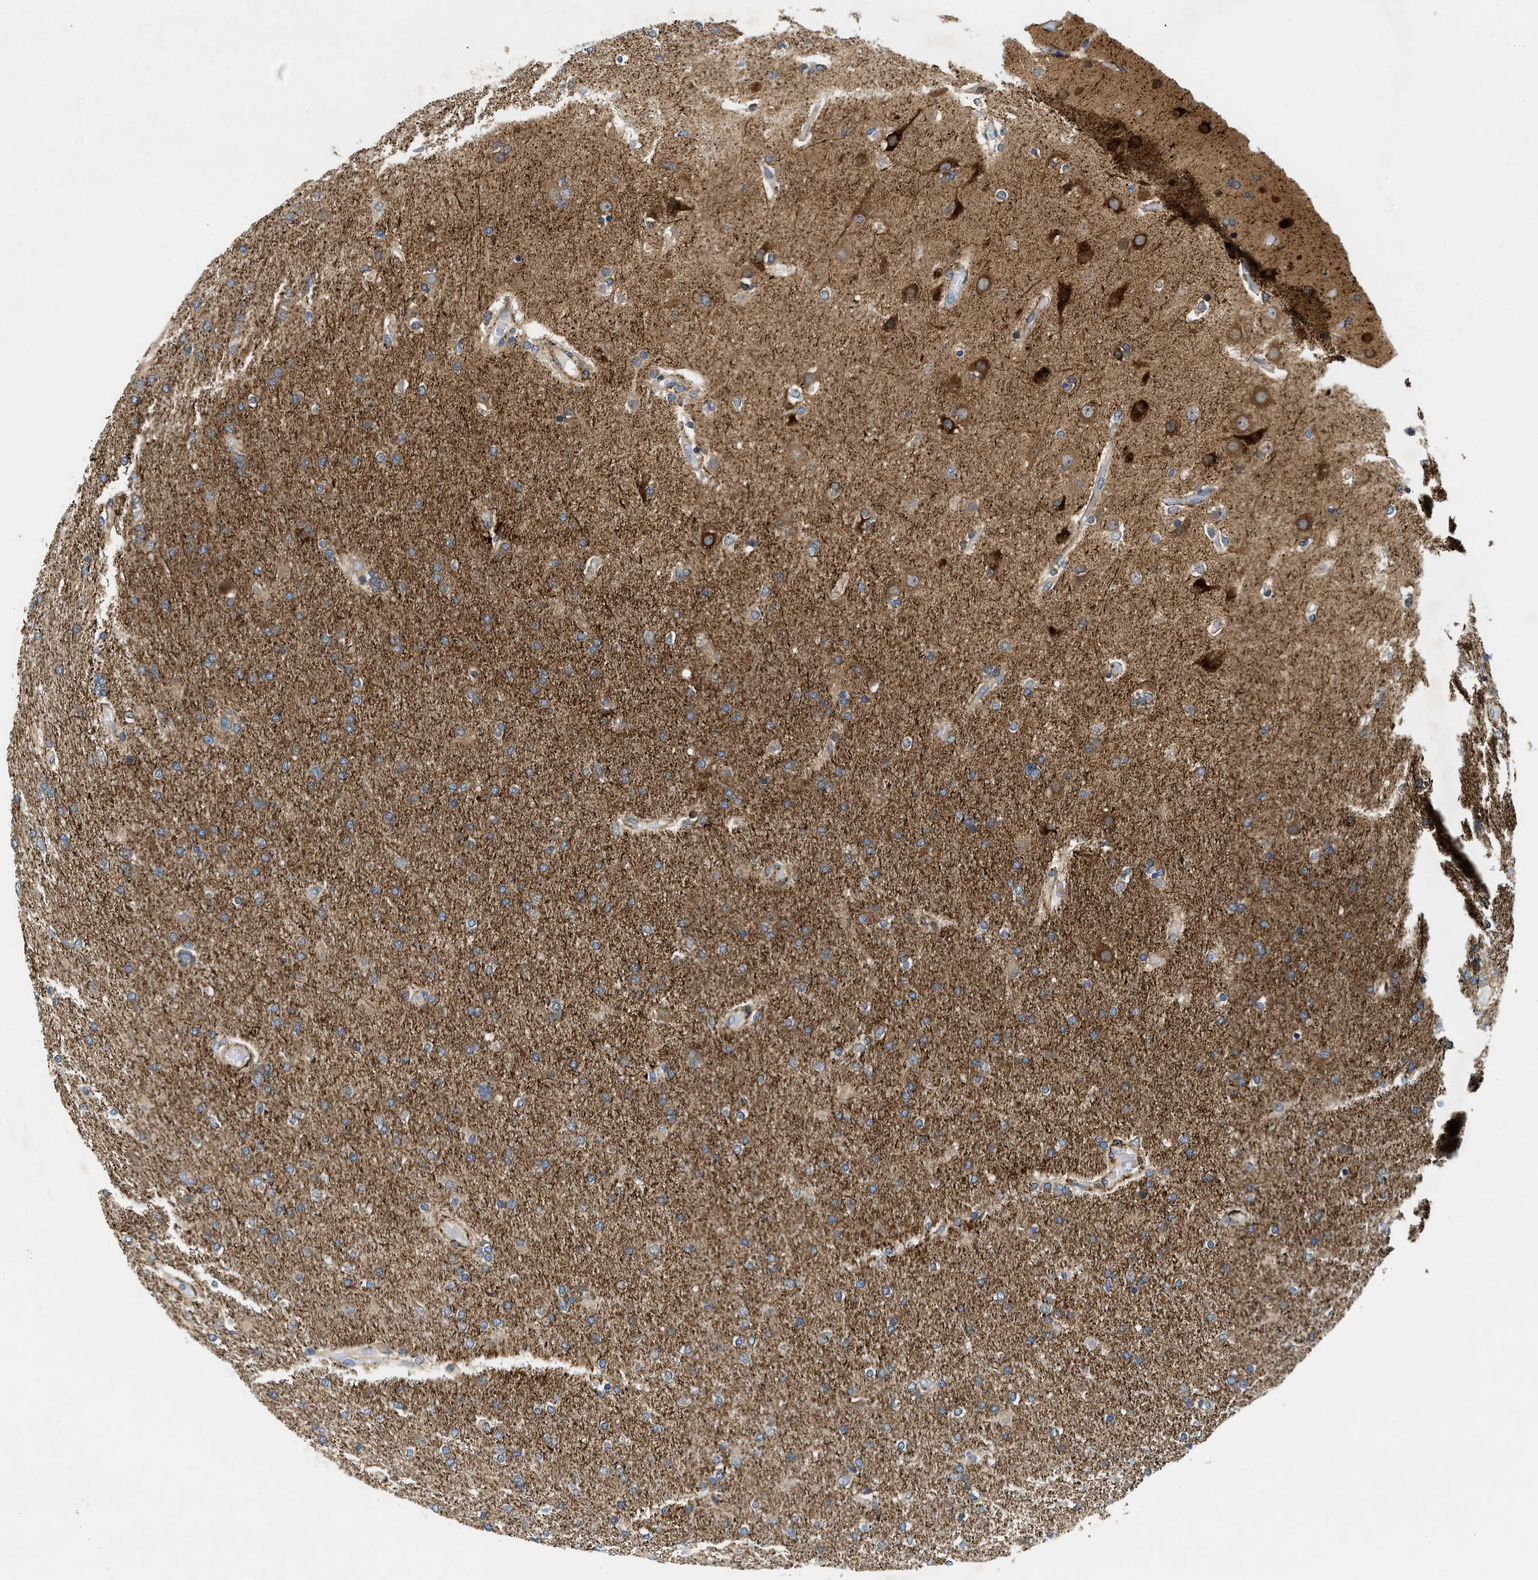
{"staining": {"intensity": "moderate", "quantity": "<25%", "location": "cytoplasmic/membranous"}, "tissue": "glioma", "cell_type": "Tumor cells", "image_type": "cancer", "snomed": [{"axis": "morphology", "description": "Glioma, malignant, High grade"}, {"axis": "topography", "description": "Cerebral cortex"}], "caption": "Immunohistochemistry of human high-grade glioma (malignant) shows low levels of moderate cytoplasmic/membranous expression in about <25% of tumor cells.", "gene": "ZNF599", "patient": {"sex": "female", "age": 36}}